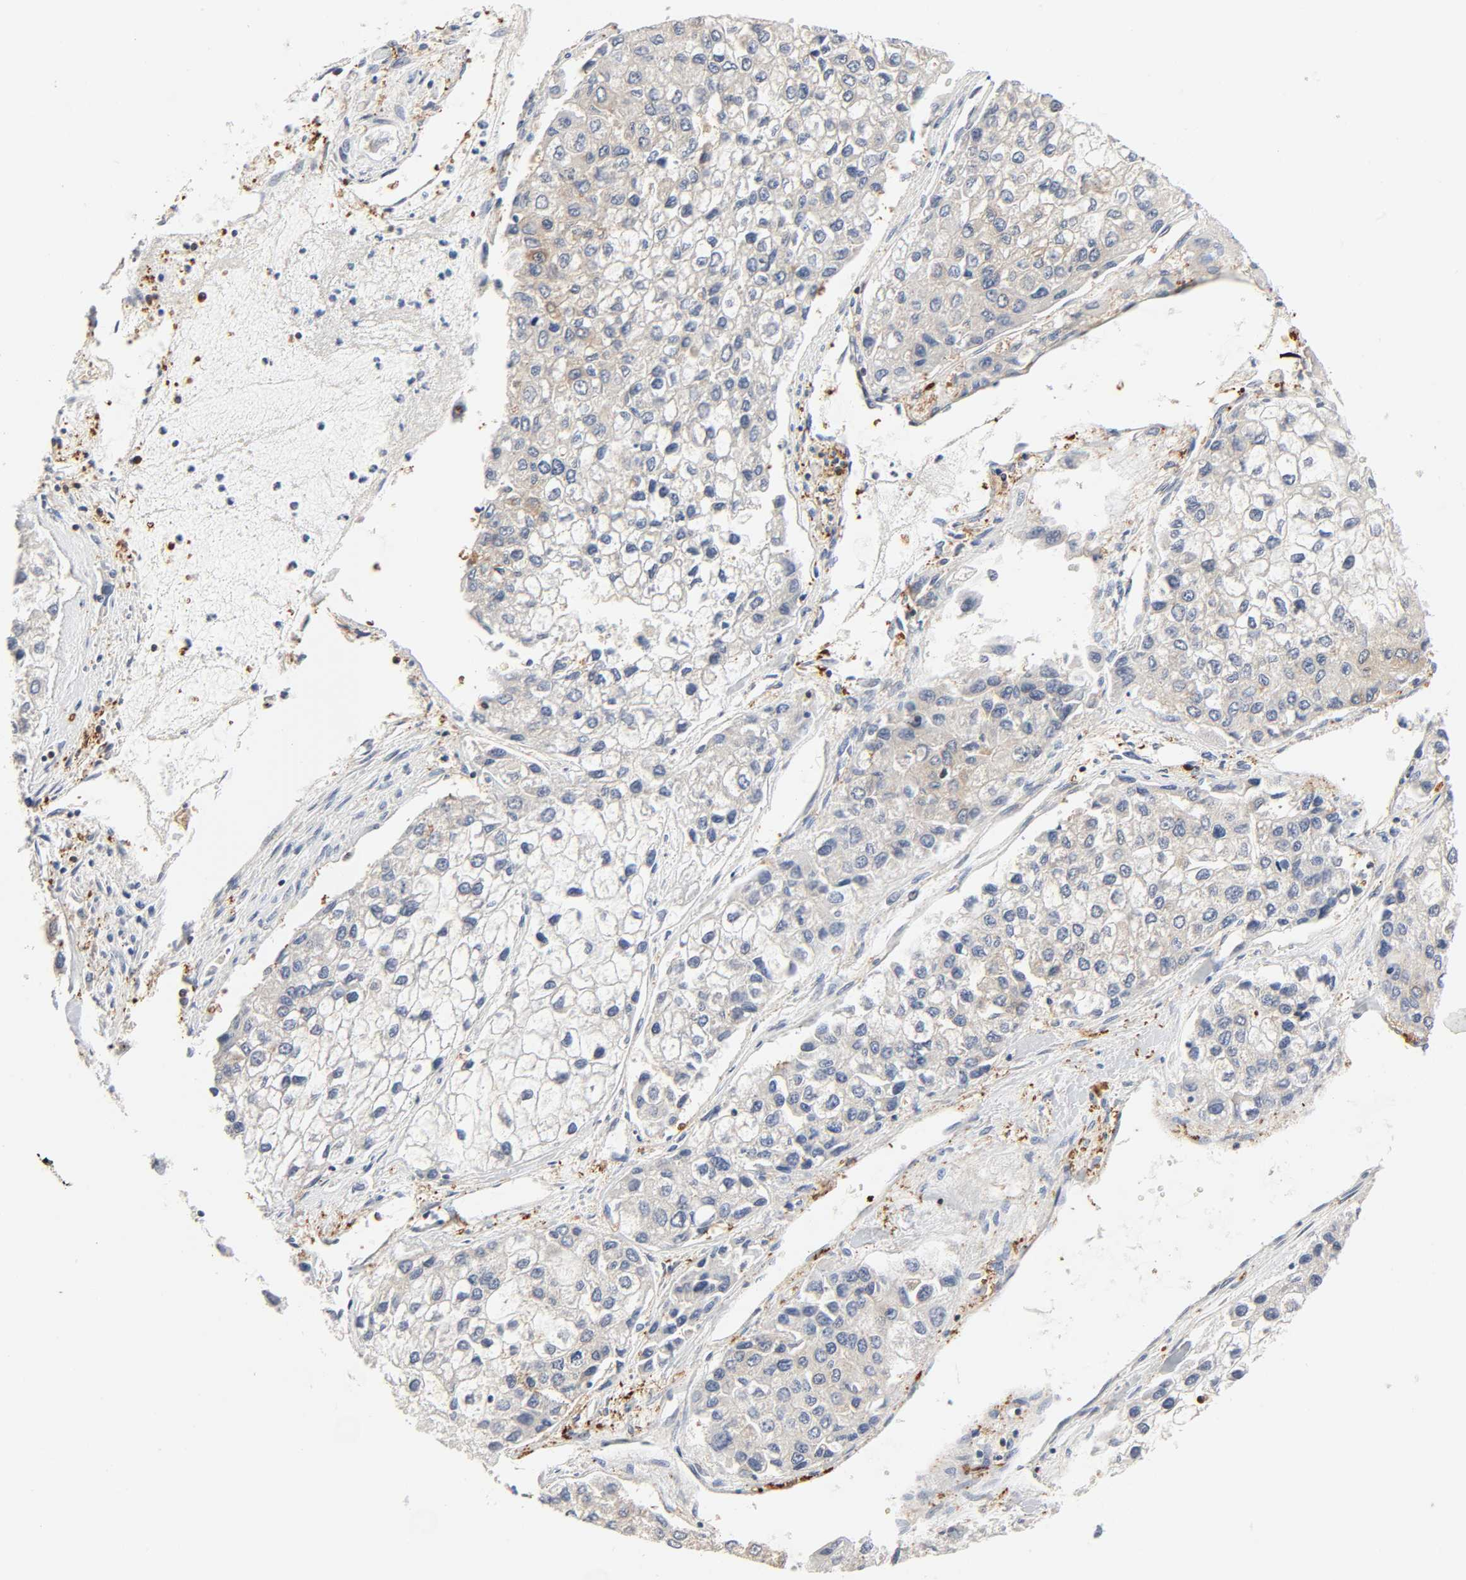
{"staining": {"intensity": "moderate", "quantity": "25%-75%", "location": "cytoplasmic/membranous"}, "tissue": "liver cancer", "cell_type": "Tumor cells", "image_type": "cancer", "snomed": [{"axis": "morphology", "description": "Carcinoma, Hepatocellular, NOS"}, {"axis": "topography", "description": "Liver"}], "caption": "Immunohistochemistry (IHC) photomicrograph of liver hepatocellular carcinoma stained for a protein (brown), which exhibits medium levels of moderate cytoplasmic/membranous positivity in approximately 25%-75% of tumor cells.", "gene": "BIN1", "patient": {"sex": "female", "age": 66}}